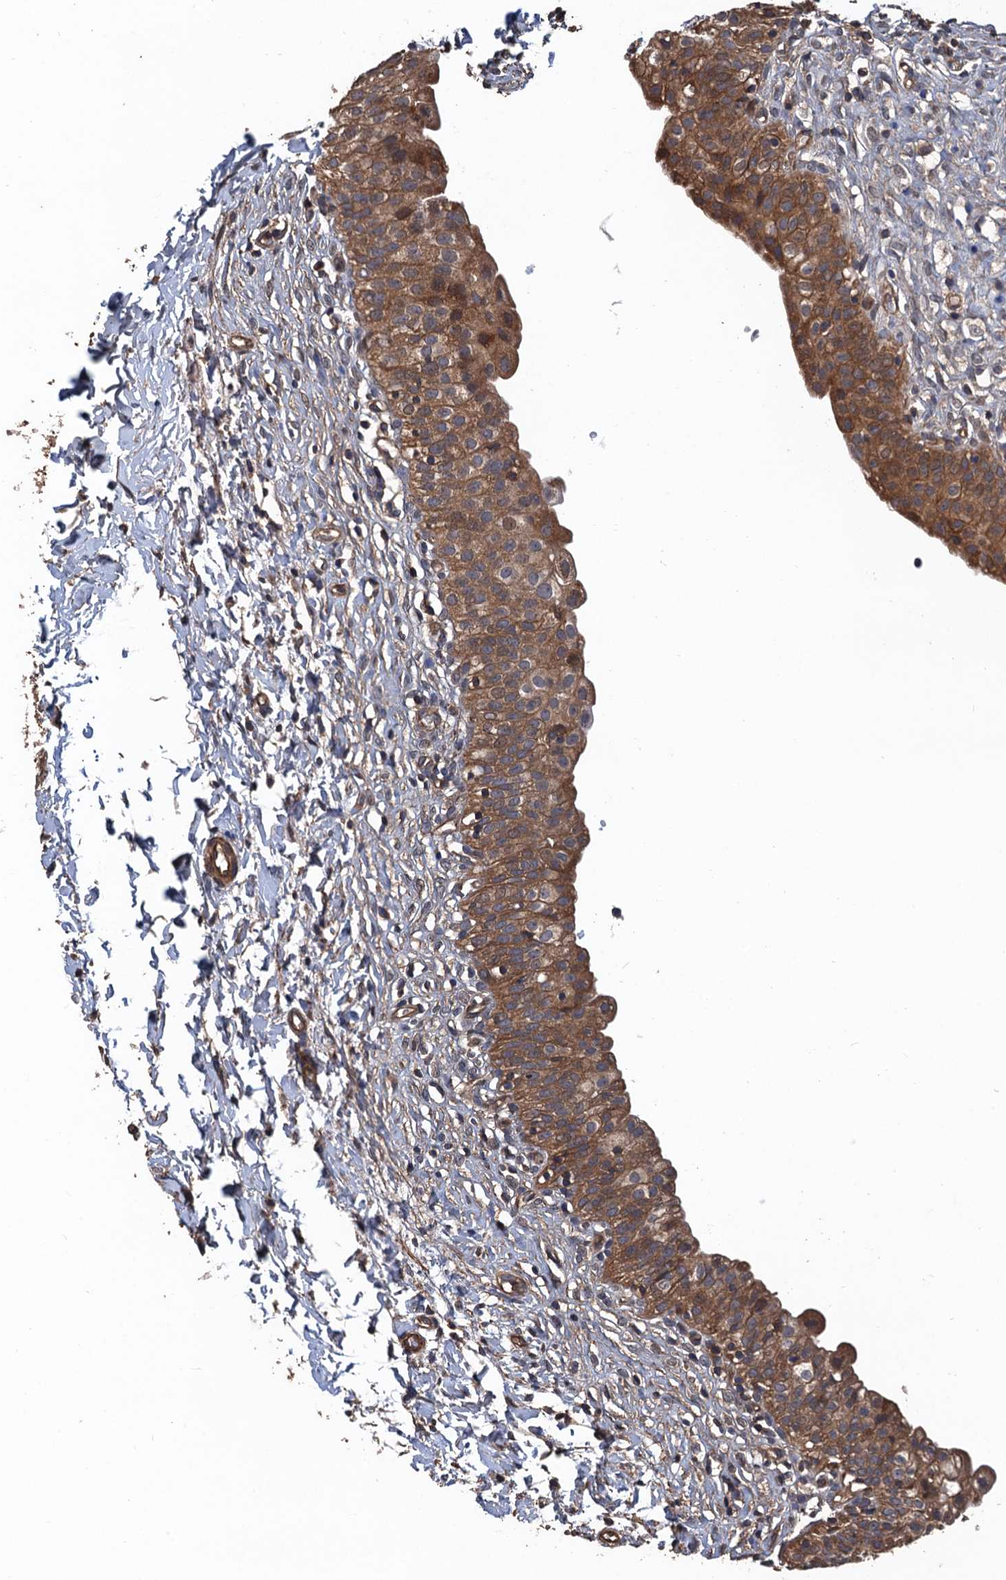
{"staining": {"intensity": "strong", "quantity": ">75%", "location": "cytoplasmic/membranous"}, "tissue": "urinary bladder", "cell_type": "Urothelial cells", "image_type": "normal", "snomed": [{"axis": "morphology", "description": "Normal tissue, NOS"}, {"axis": "topography", "description": "Urinary bladder"}], "caption": "Immunohistochemistry of unremarkable human urinary bladder displays high levels of strong cytoplasmic/membranous staining in approximately >75% of urothelial cells. (Stains: DAB in brown, nuclei in blue, Microscopy: brightfield microscopy at high magnification).", "gene": "PPP4R1", "patient": {"sex": "male", "age": 55}}